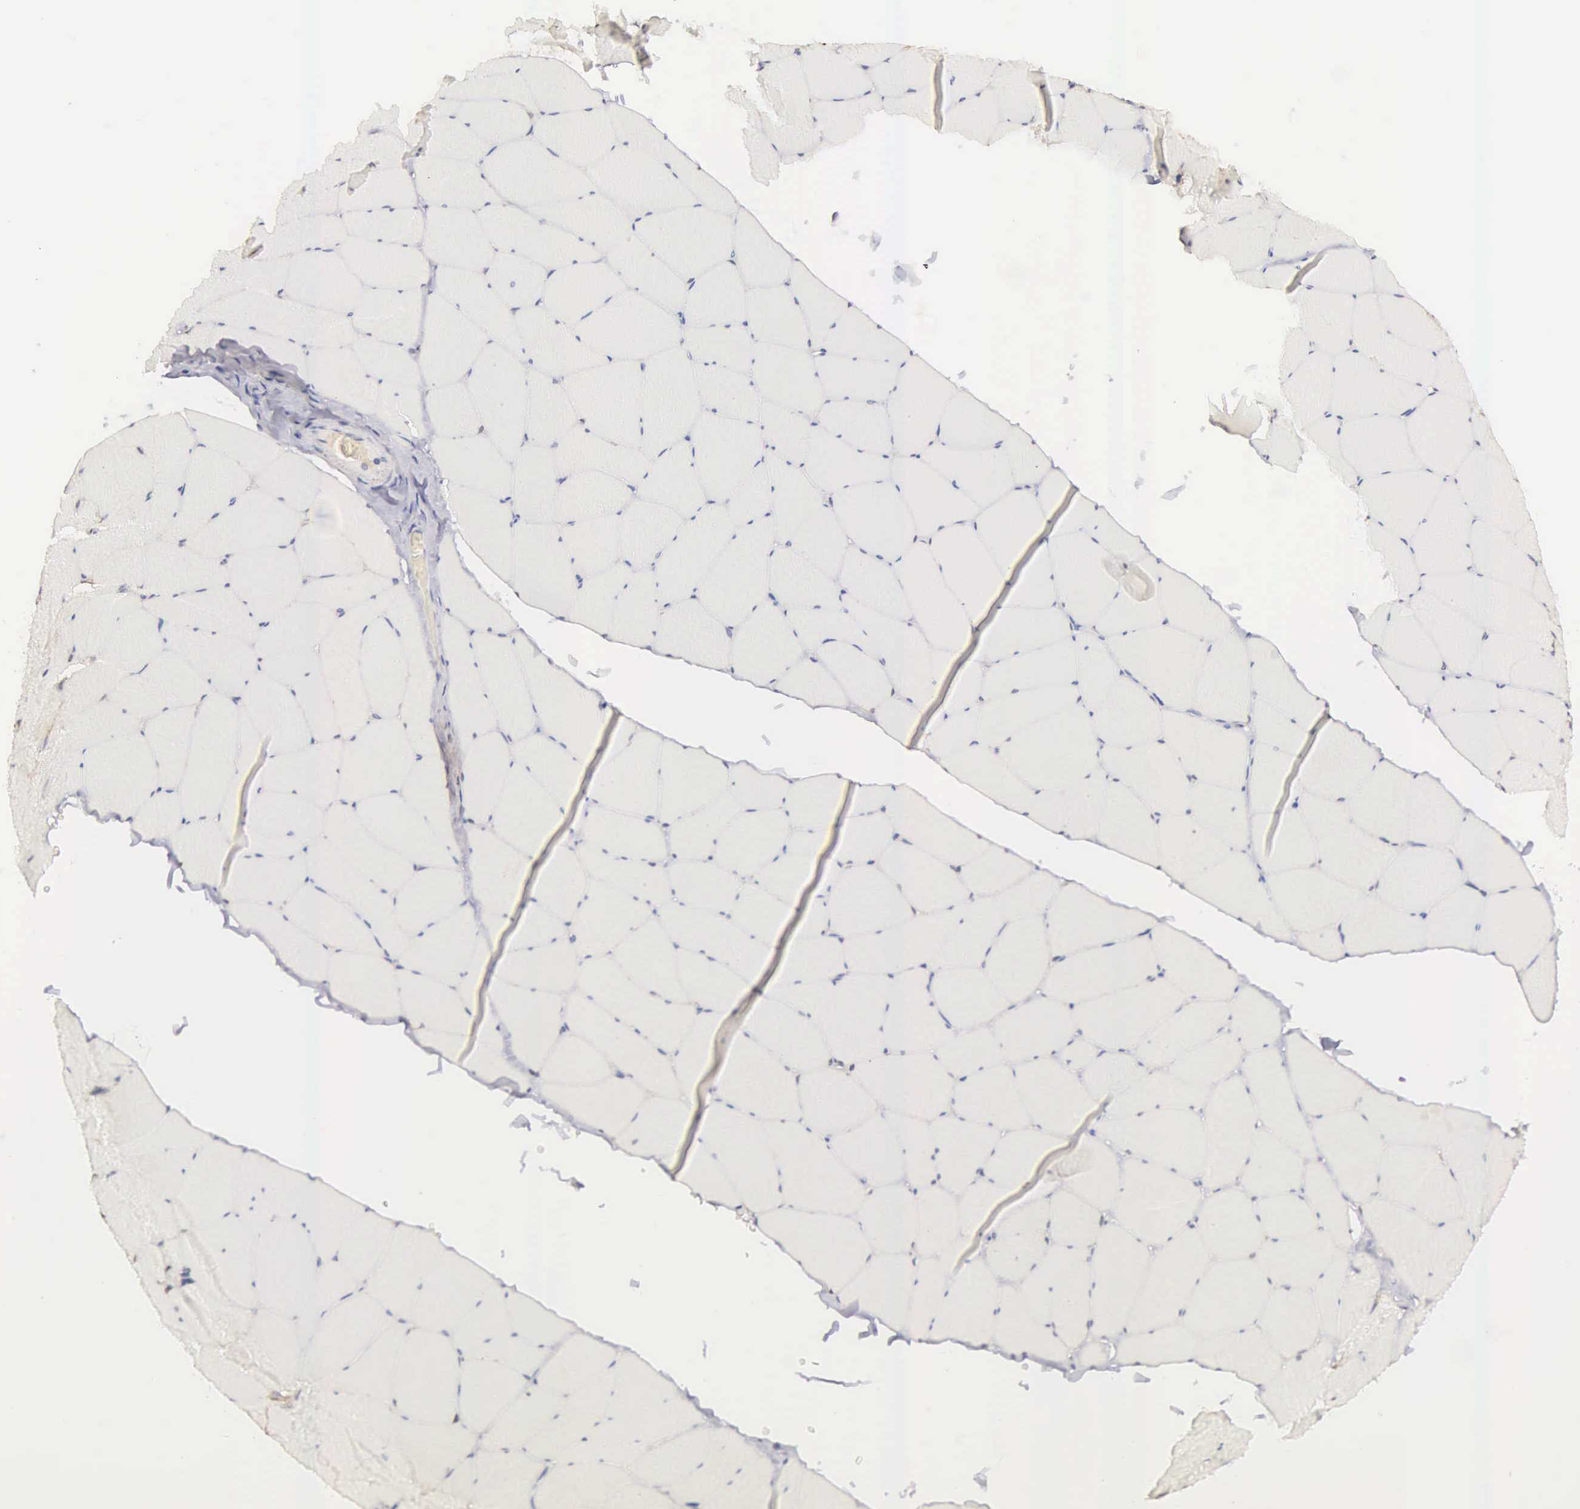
{"staining": {"intensity": "weak", "quantity": "25%-75%", "location": "cytoplasmic/membranous"}, "tissue": "skeletal muscle", "cell_type": "Myocytes", "image_type": "normal", "snomed": [{"axis": "morphology", "description": "Normal tissue, NOS"}, {"axis": "topography", "description": "Skeletal muscle"}, {"axis": "topography", "description": "Salivary gland"}], "caption": "IHC of normal human skeletal muscle displays low levels of weak cytoplasmic/membranous staining in approximately 25%-75% of myocytes.", "gene": "TXLNG", "patient": {"sex": "male", "age": 62}}